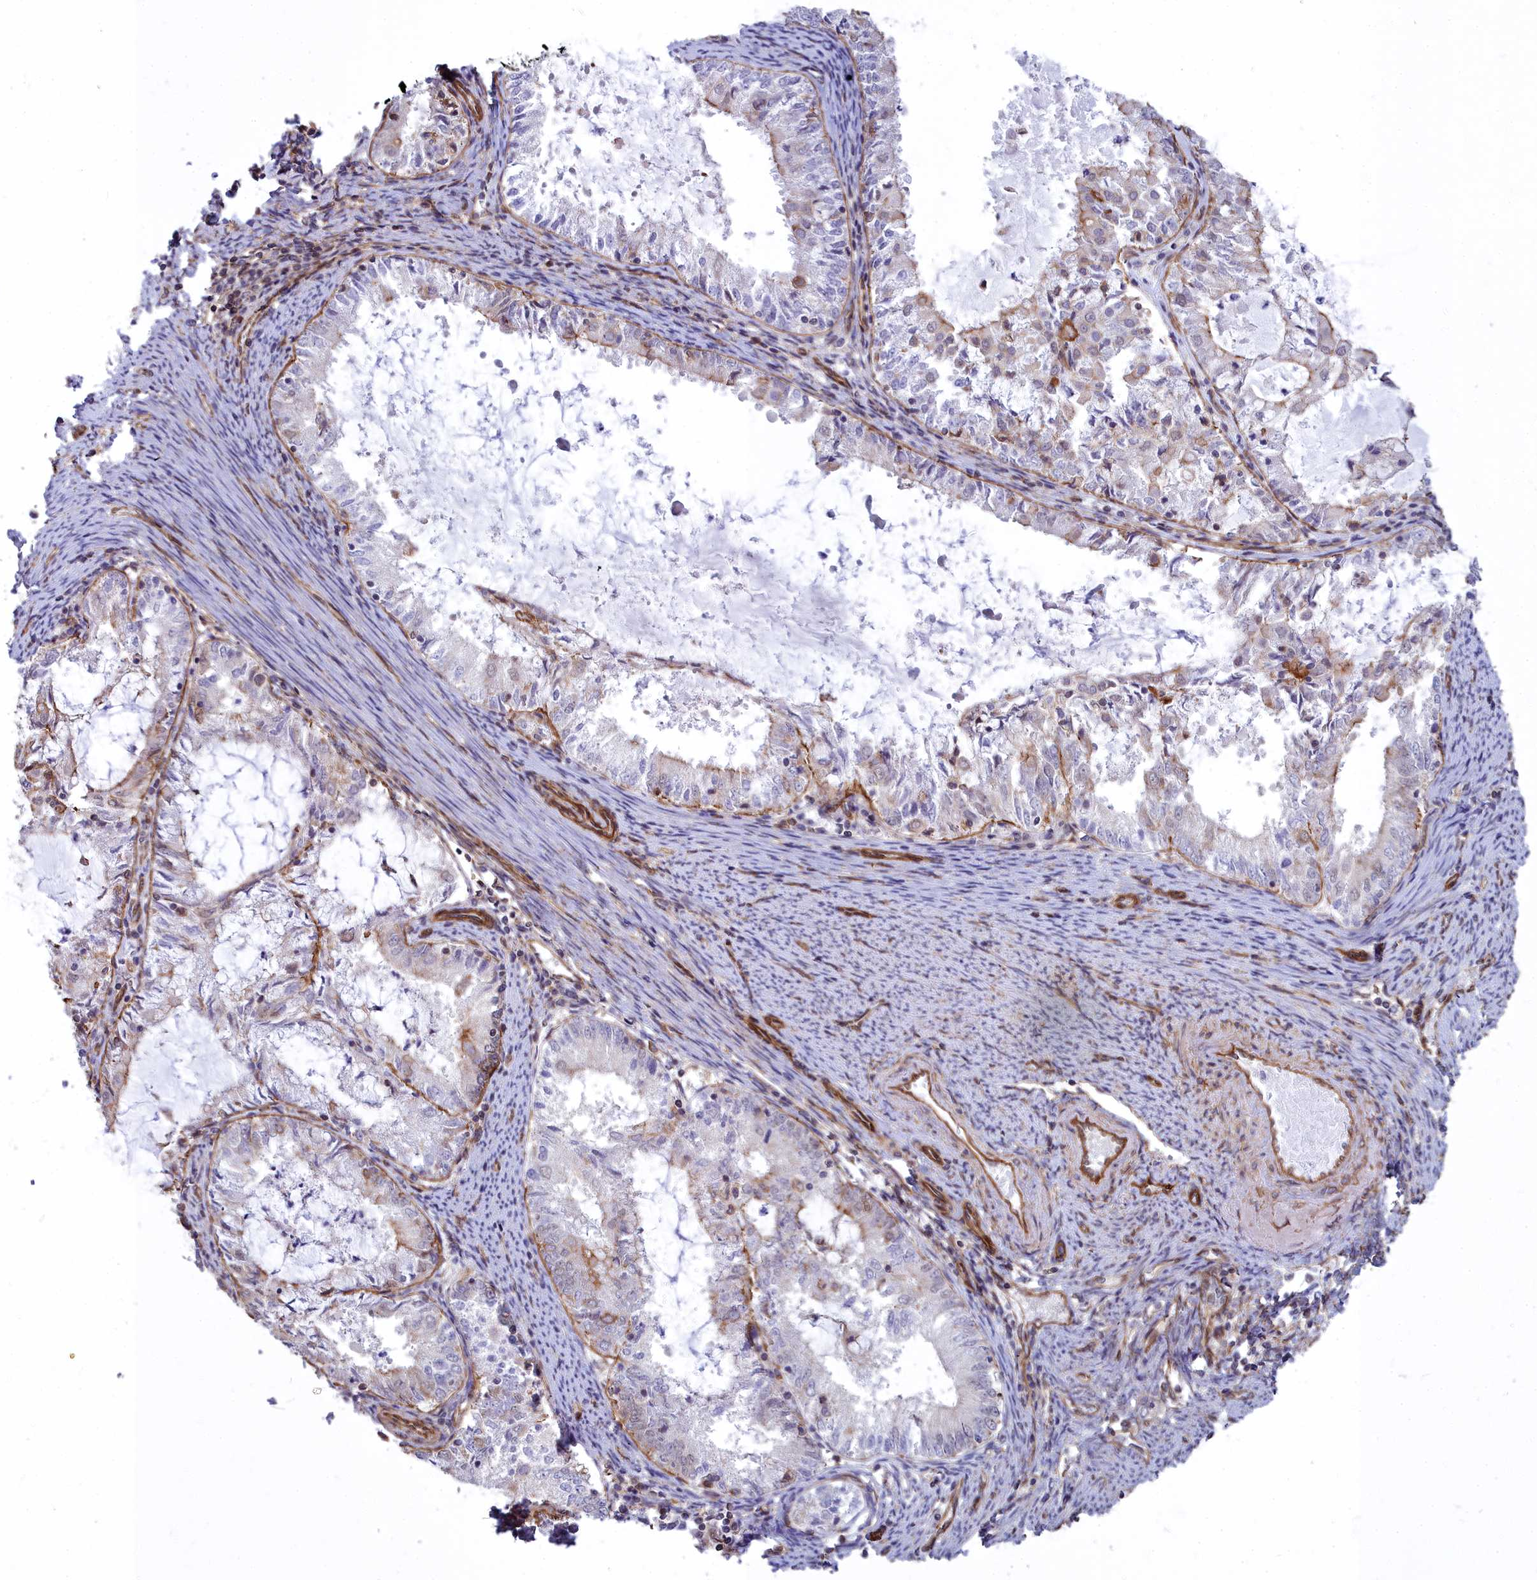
{"staining": {"intensity": "moderate", "quantity": "<25%", "location": "cytoplasmic/membranous"}, "tissue": "endometrial cancer", "cell_type": "Tumor cells", "image_type": "cancer", "snomed": [{"axis": "morphology", "description": "Adenocarcinoma, NOS"}, {"axis": "topography", "description": "Endometrium"}], "caption": "Protein staining of endometrial adenocarcinoma tissue demonstrates moderate cytoplasmic/membranous expression in approximately <25% of tumor cells.", "gene": "YJU2", "patient": {"sex": "female", "age": 57}}